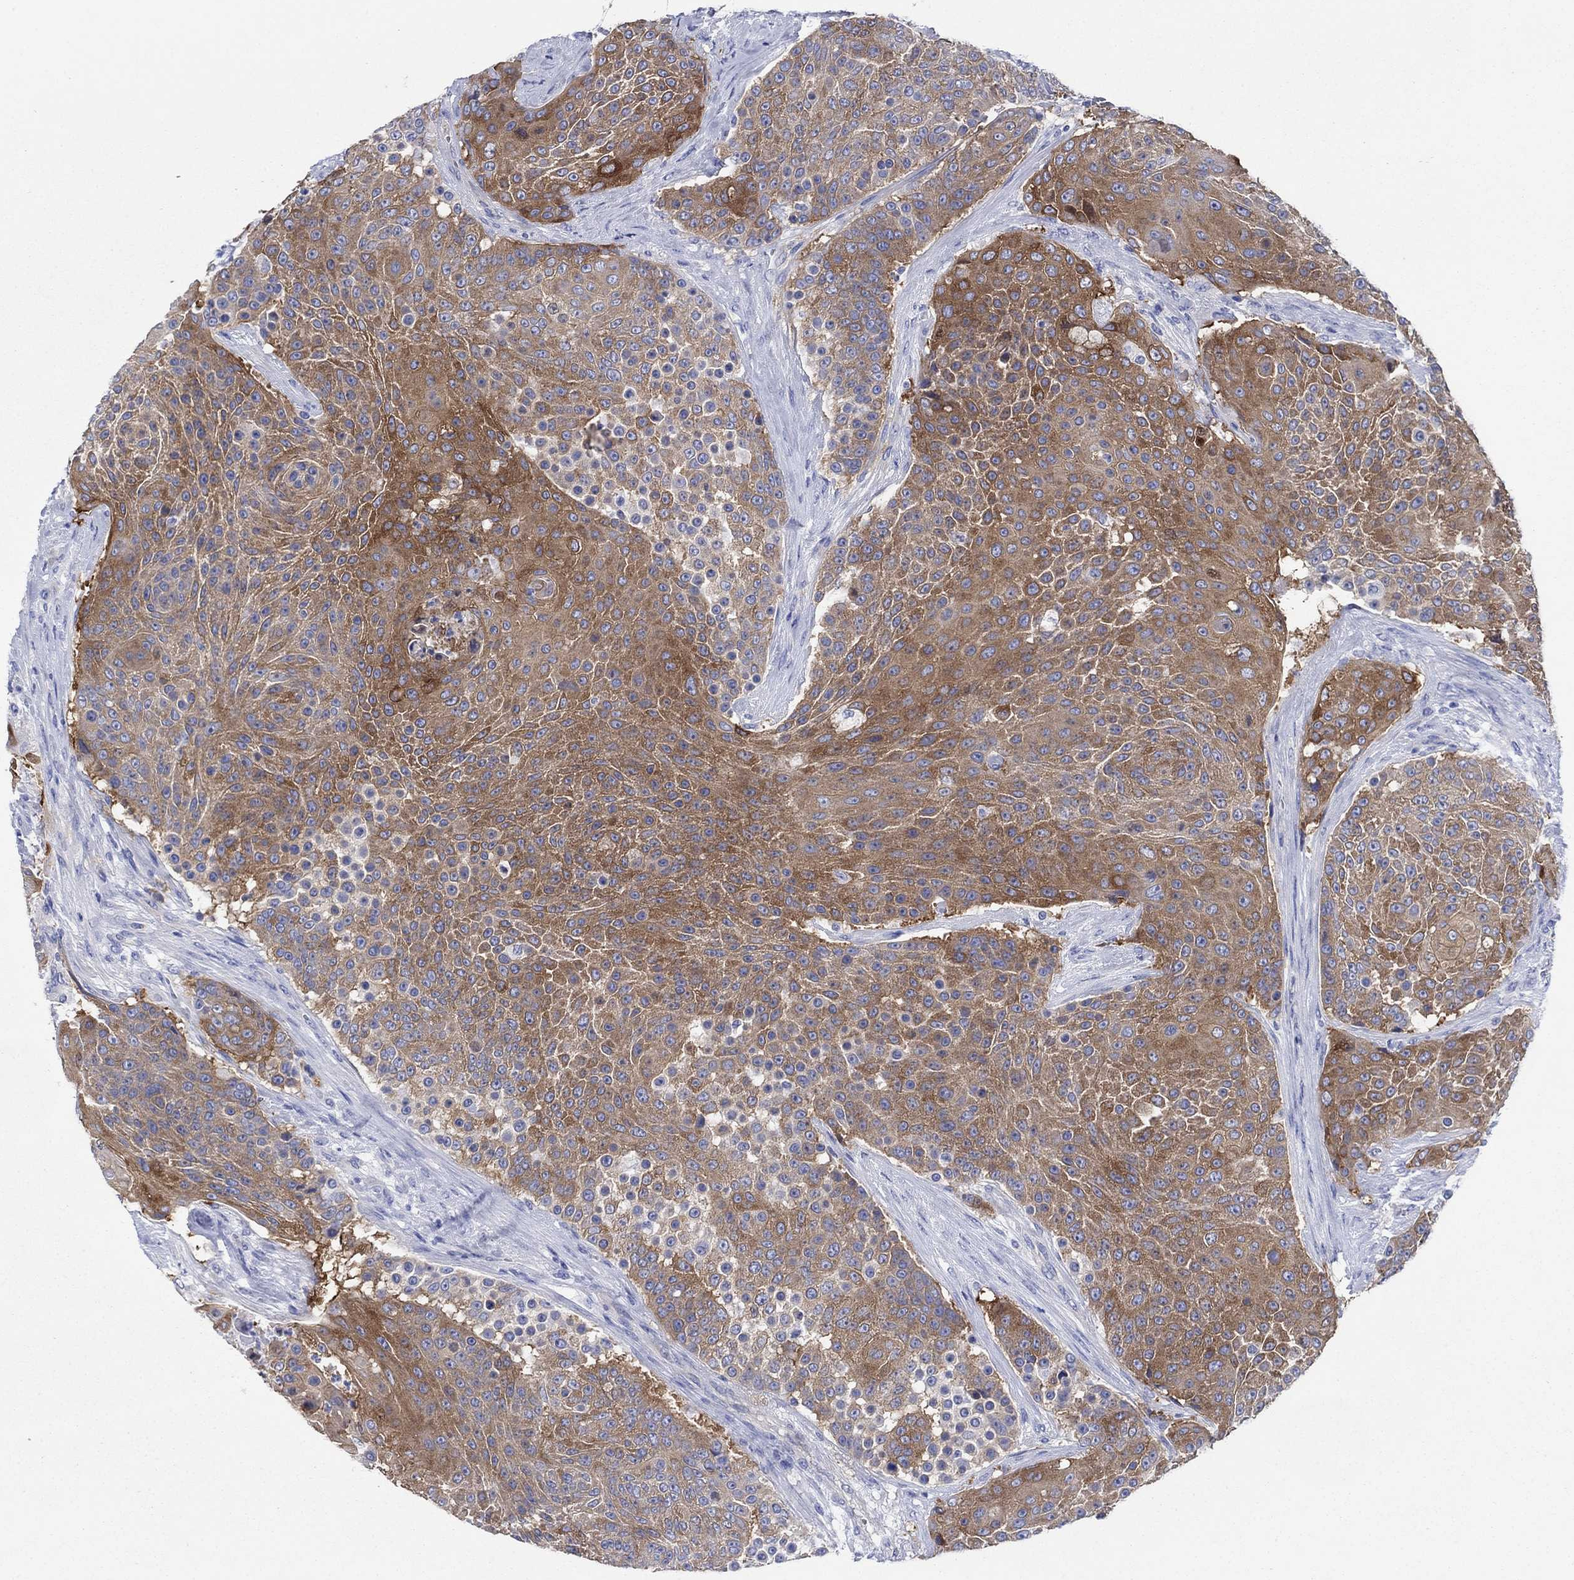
{"staining": {"intensity": "moderate", "quantity": "25%-75%", "location": "cytoplasmic/membranous"}, "tissue": "urothelial cancer", "cell_type": "Tumor cells", "image_type": "cancer", "snomed": [{"axis": "morphology", "description": "Urothelial carcinoma, High grade"}, {"axis": "topography", "description": "Urinary bladder"}], "caption": "The immunohistochemical stain highlights moderate cytoplasmic/membranous positivity in tumor cells of urothelial cancer tissue. The staining was performed using DAB (3,3'-diaminobenzidine), with brown indicating positive protein expression. Nuclei are stained blue with hematoxylin.", "gene": "TRIM16", "patient": {"sex": "female", "age": 63}}